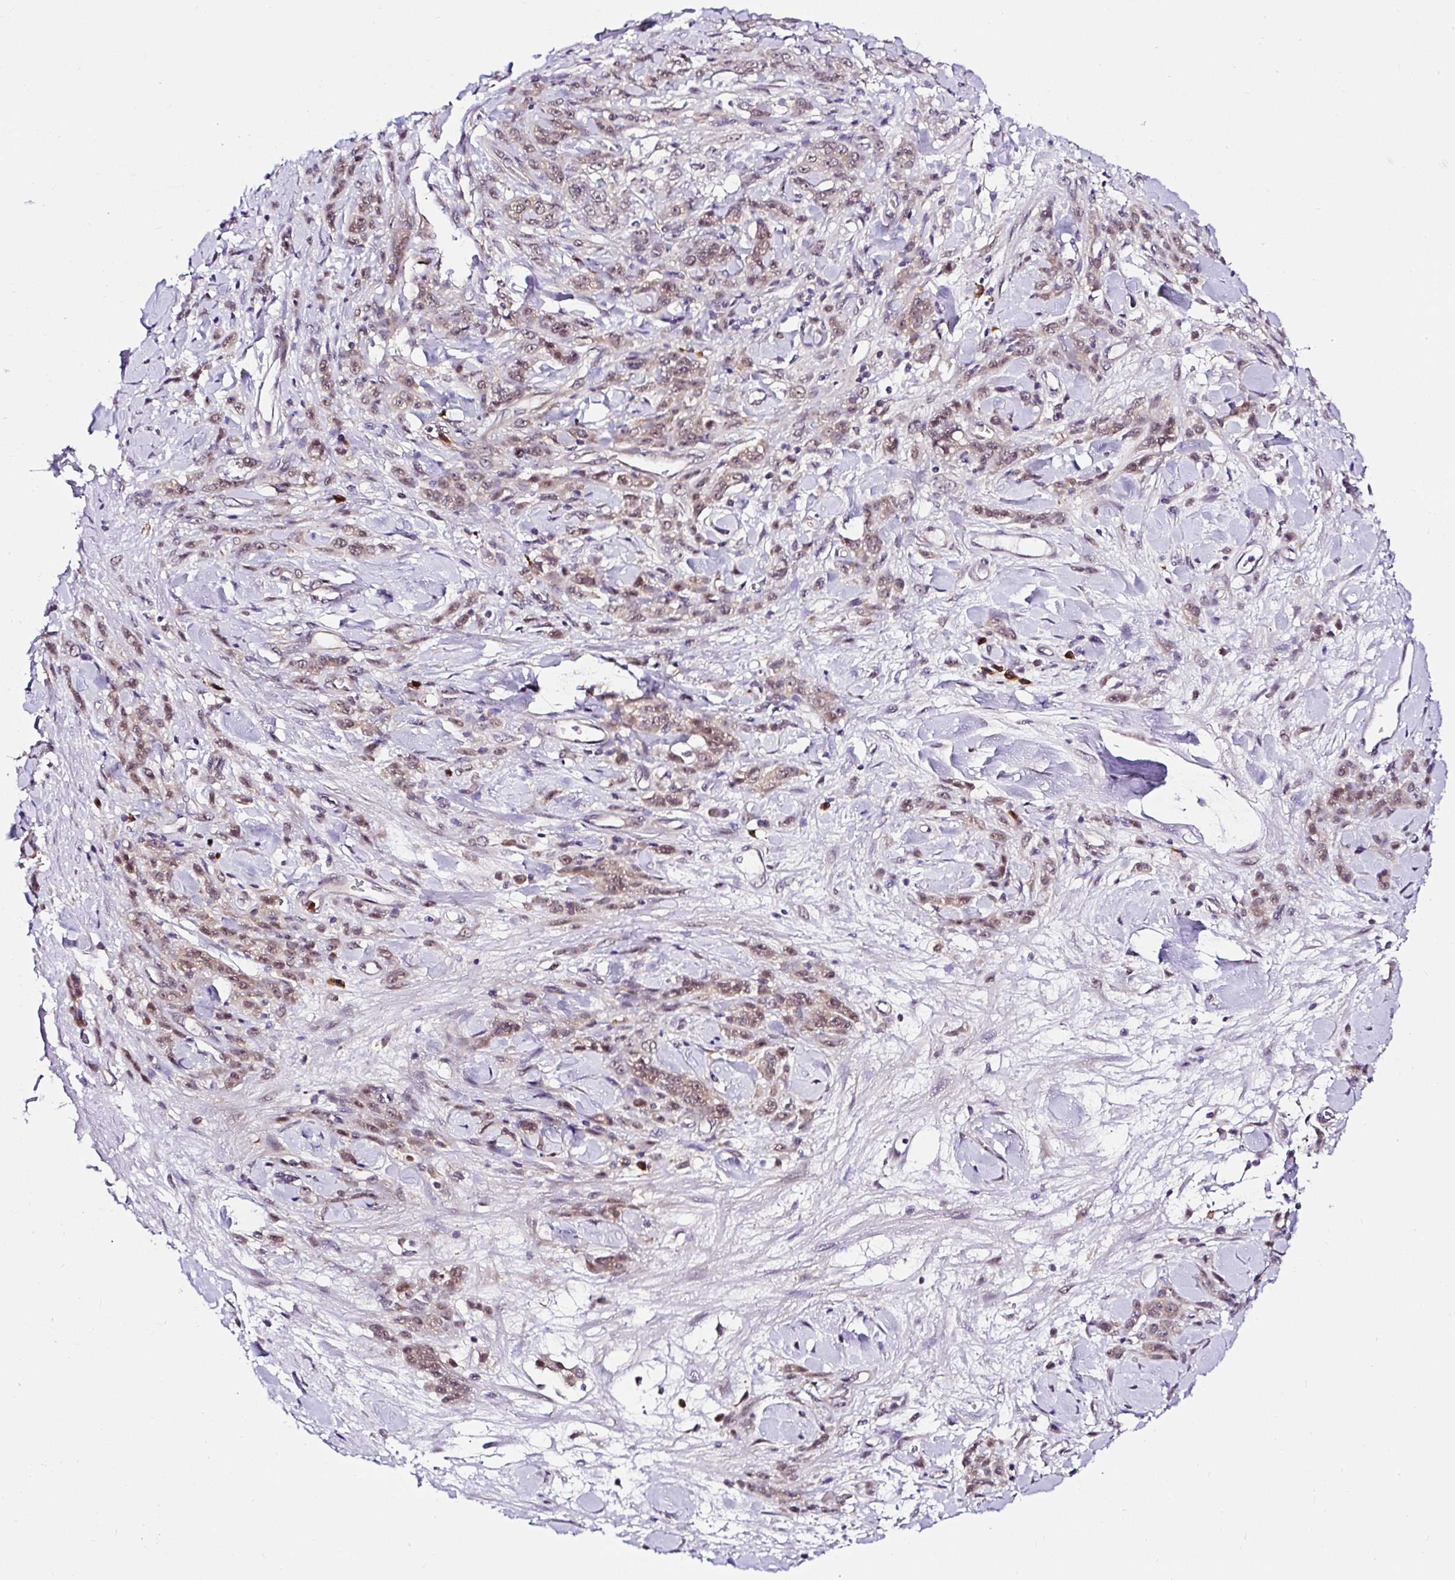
{"staining": {"intensity": "weak", "quantity": ">75%", "location": "nuclear"}, "tissue": "stomach cancer", "cell_type": "Tumor cells", "image_type": "cancer", "snomed": [{"axis": "morphology", "description": "Normal tissue, NOS"}, {"axis": "morphology", "description": "Adenocarcinoma, NOS"}, {"axis": "topography", "description": "Stomach"}], "caption": "IHC of stomach cancer shows low levels of weak nuclear positivity in about >75% of tumor cells. The protein of interest is stained brown, and the nuclei are stained in blue (DAB (3,3'-diaminobenzidine) IHC with brightfield microscopy, high magnification).", "gene": "PIN4", "patient": {"sex": "male", "age": 82}}